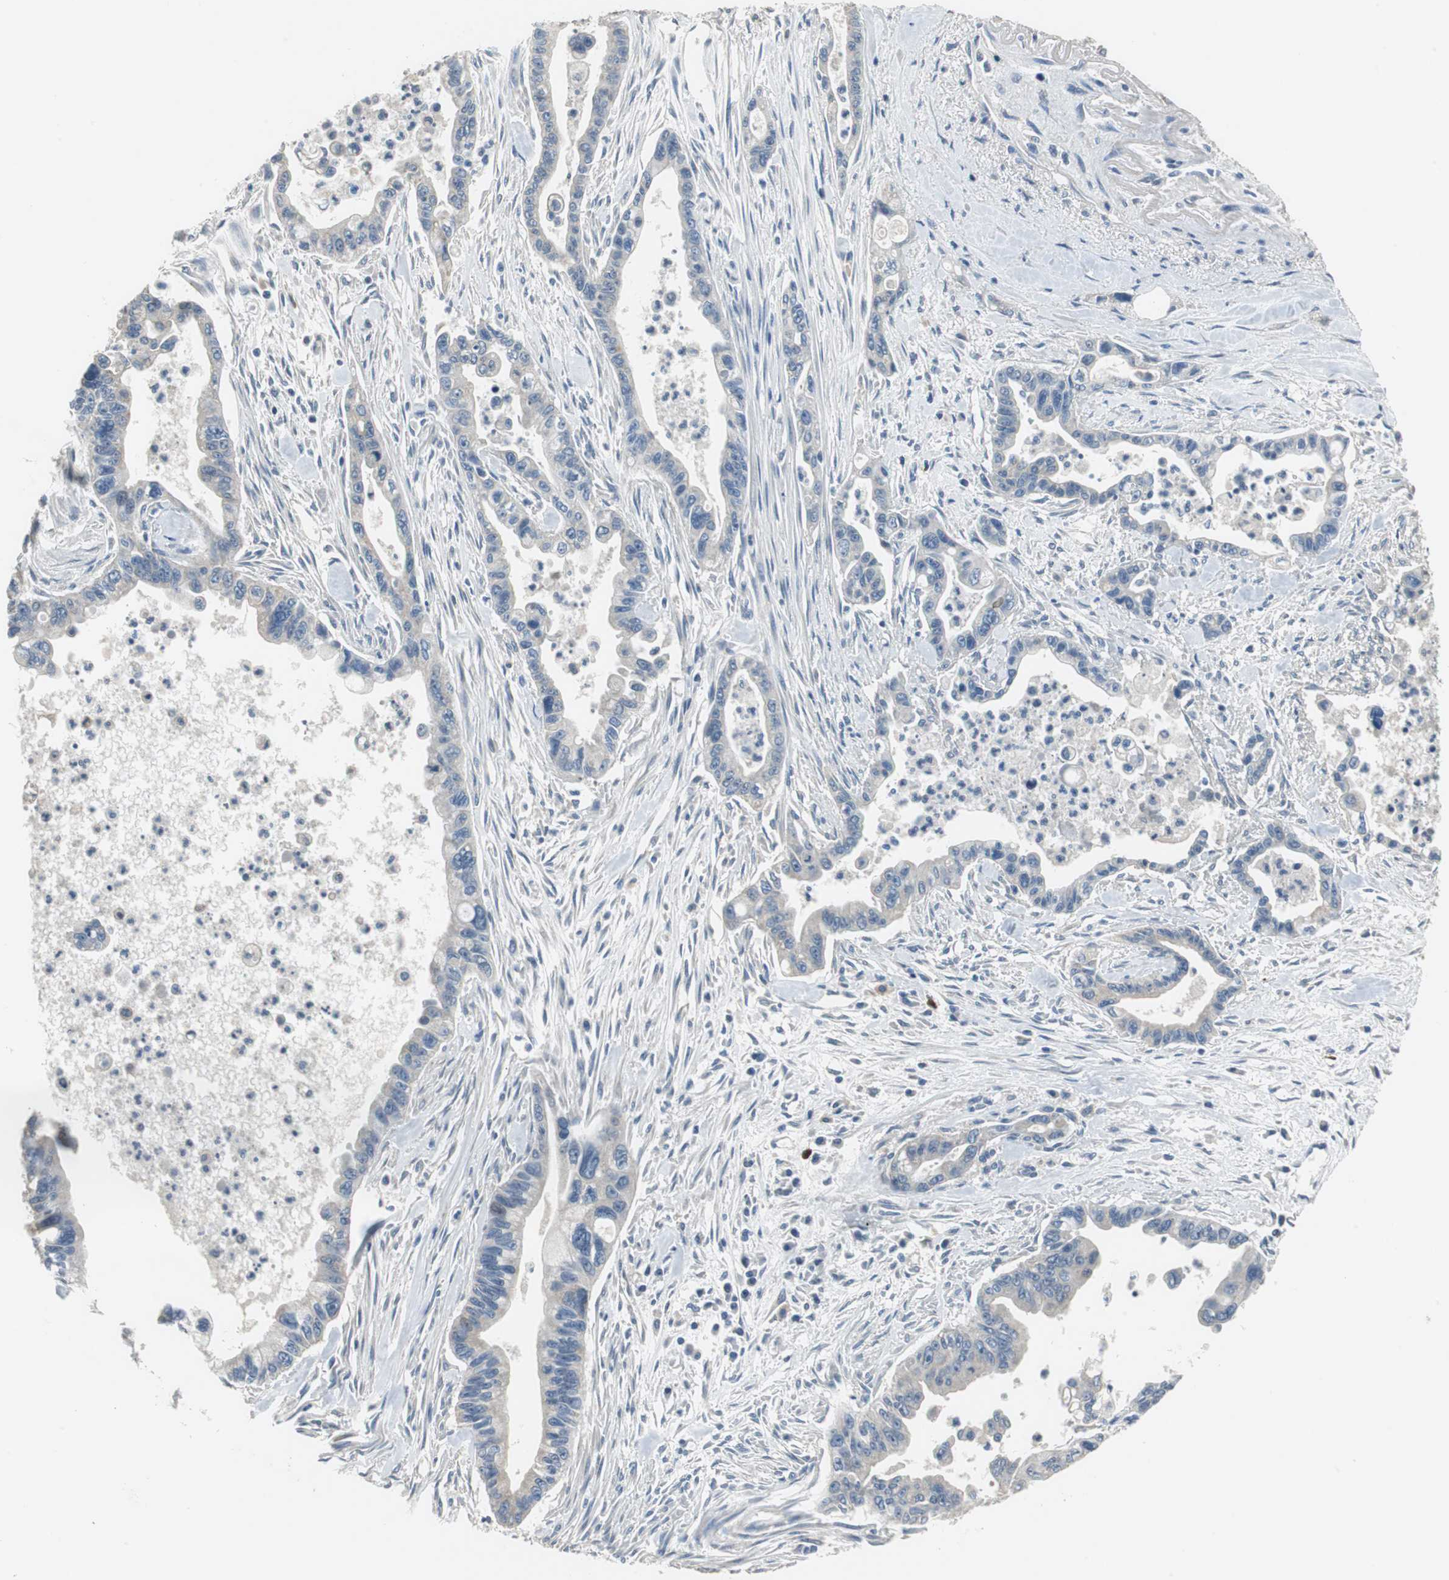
{"staining": {"intensity": "negative", "quantity": "none", "location": "none"}, "tissue": "pancreatic cancer", "cell_type": "Tumor cells", "image_type": "cancer", "snomed": [{"axis": "morphology", "description": "Adenocarcinoma, NOS"}, {"axis": "topography", "description": "Pancreas"}], "caption": "An immunohistochemistry image of adenocarcinoma (pancreatic) is shown. There is no staining in tumor cells of adenocarcinoma (pancreatic).", "gene": "MTIF2", "patient": {"sex": "male", "age": 70}}